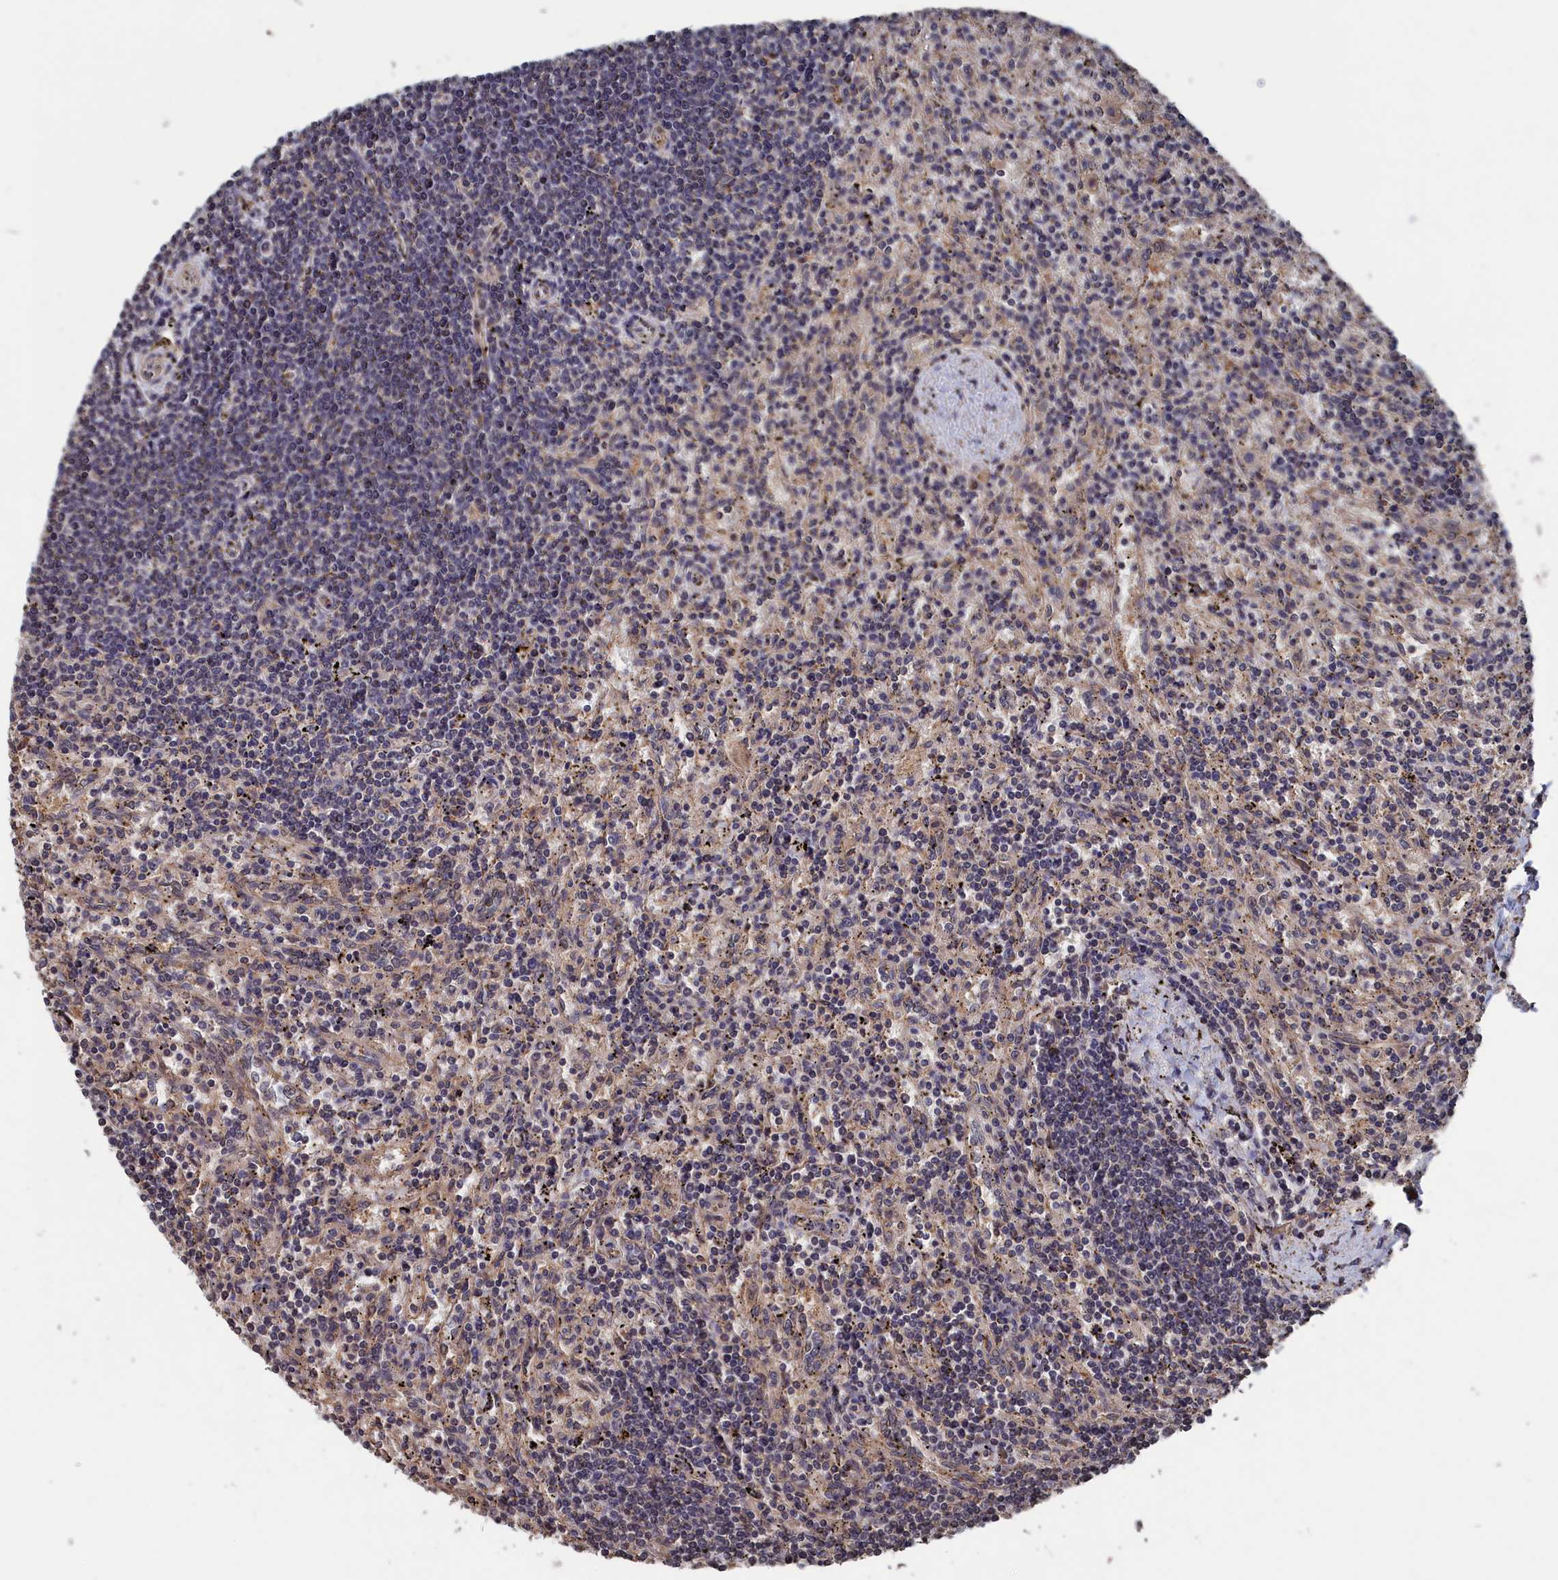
{"staining": {"intensity": "negative", "quantity": "none", "location": "none"}, "tissue": "lymphoma", "cell_type": "Tumor cells", "image_type": "cancer", "snomed": [{"axis": "morphology", "description": "Malignant lymphoma, non-Hodgkin's type, Low grade"}, {"axis": "topography", "description": "Spleen"}], "caption": "The immunohistochemistry image has no significant positivity in tumor cells of malignant lymphoma, non-Hodgkin's type (low-grade) tissue.", "gene": "PDE12", "patient": {"sex": "male", "age": 76}}